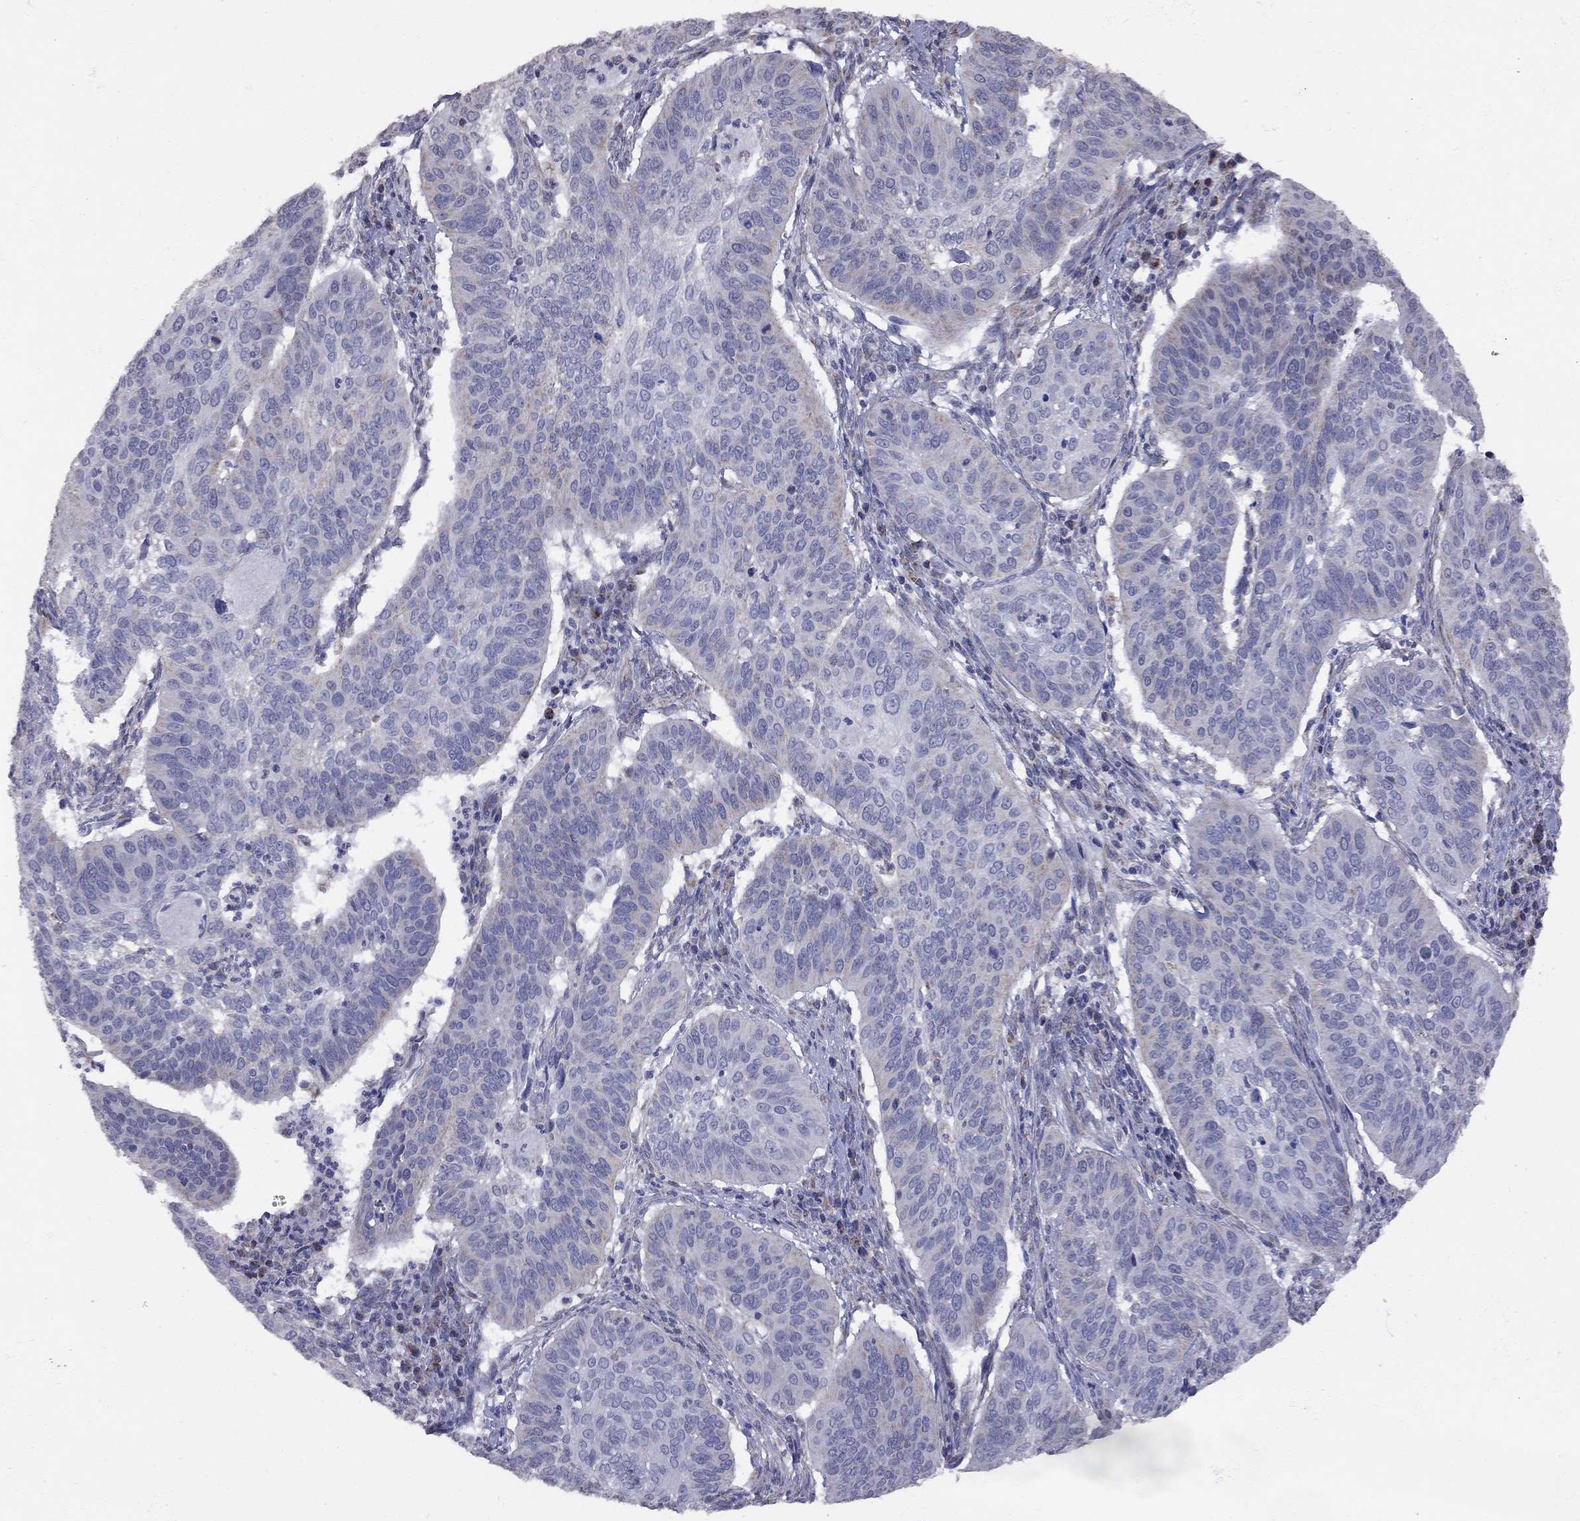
{"staining": {"intensity": "moderate", "quantity": "<25%", "location": "cytoplasmic/membranous"}, "tissue": "cervical cancer", "cell_type": "Tumor cells", "image_type": "cancer", "snomed": [{"axis": "morphology", "description": "Normal tissue, NOS"}, {"axis": "morphology", "description": "Squamous cell carcinoma, NOS"}, {"axis": "topography", "description": "Cervix"}], "caption": "A photomicrograph of cervical cancer (squamous cell carcinoma) stained for a protein demonstrates moderate cytoplasmic/membranous brown staining in tumor cells.", "gene": "NDUFB1", "patient": {"sex": "female", "age": 39}}